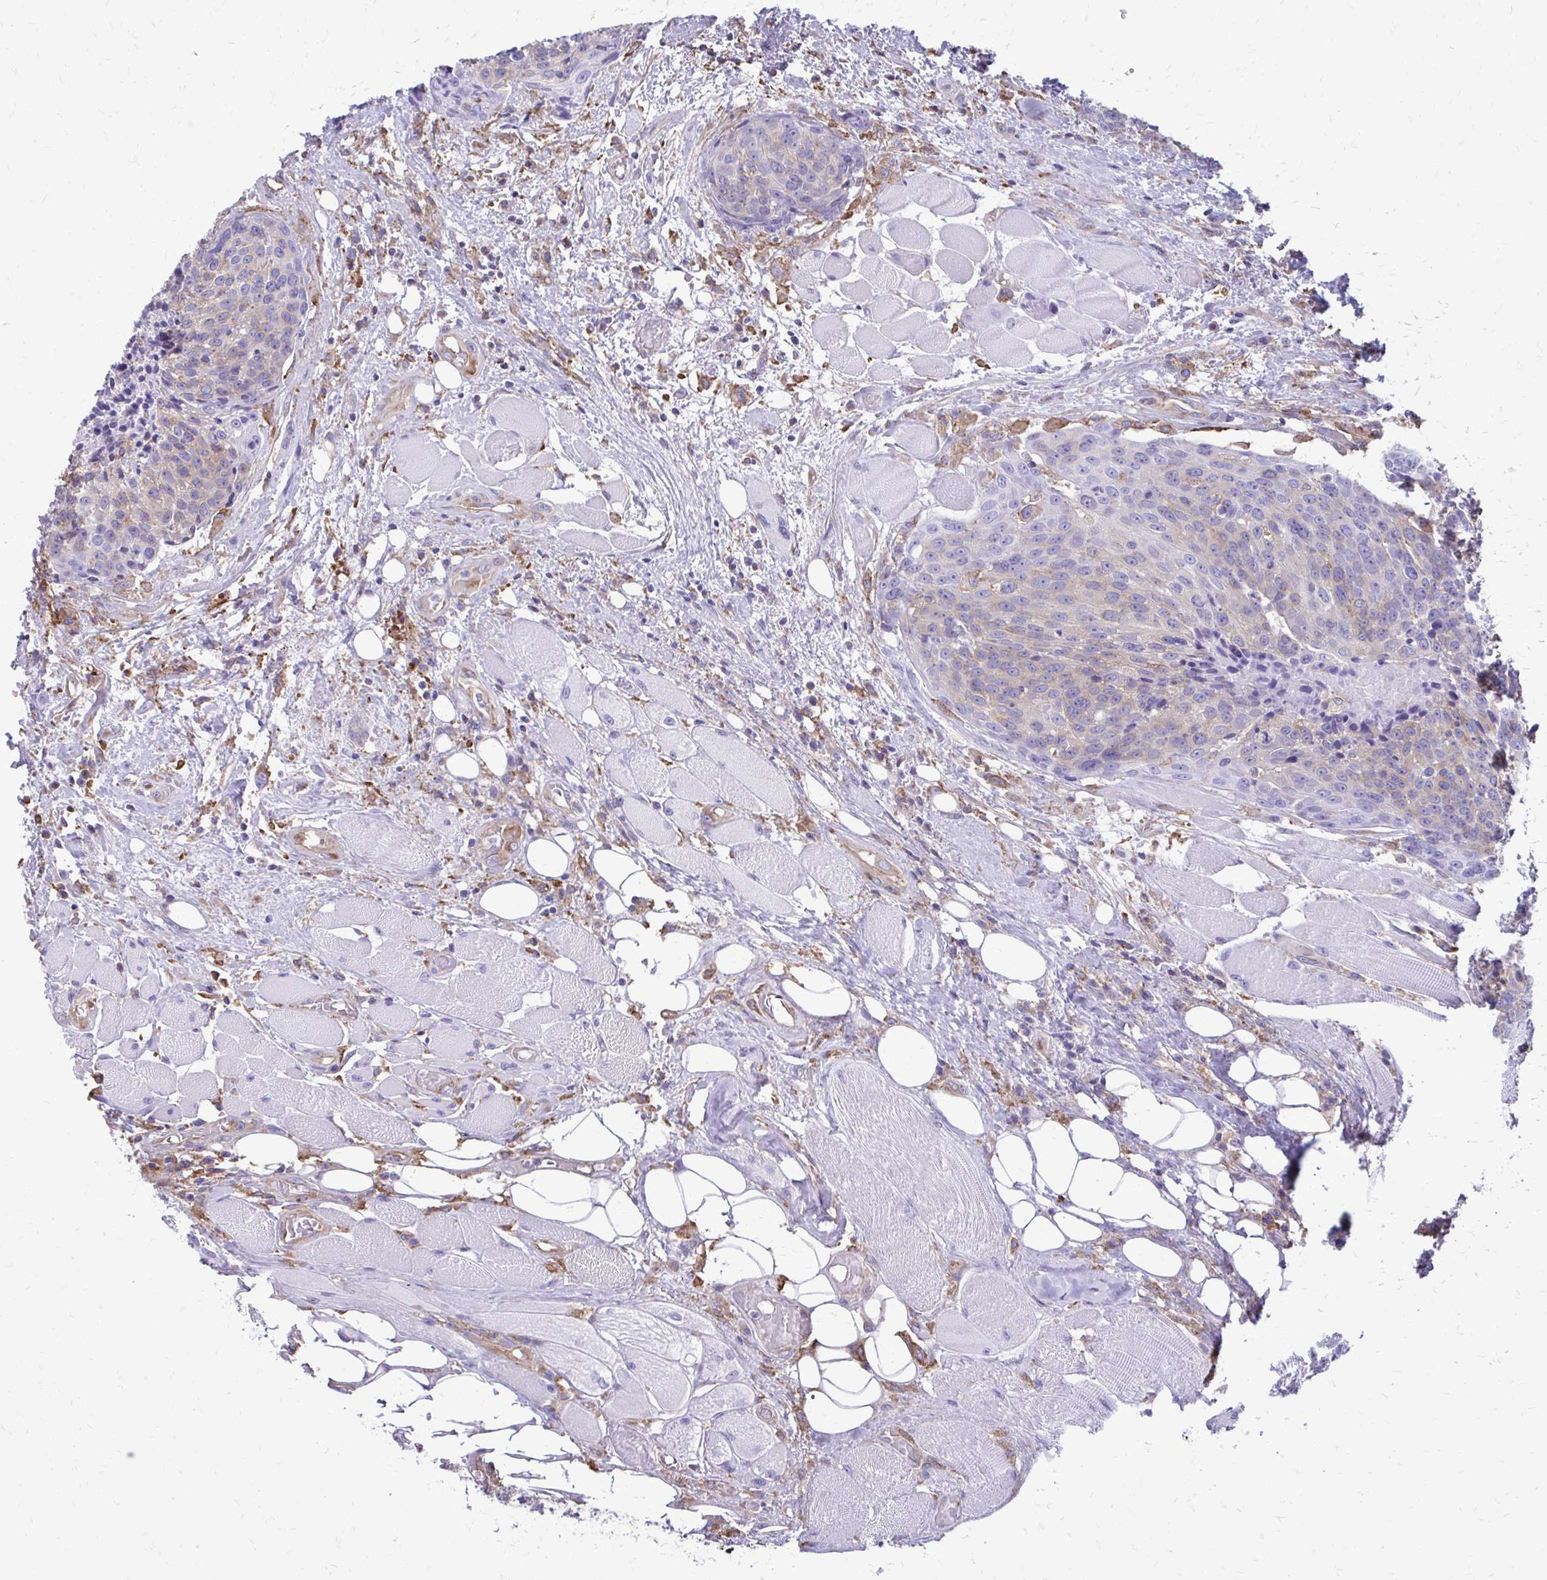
{"staining": {"intensity": "weak", "quantity": "<25%", "location": "cytoplasmic/membranous"}, "tissue": "head and neck cancer", "cell_type": "Tumor cells", "image_type": "cancer", "snomed": [{"axis": "morphology", "description": "Squamous cell carcinoma, NOS"}, {"axis": "topography", "description": "Oral tissue"}, {"axis": "topography", "description": "Head-Neck"}], "caption": "The image demonstrates no staining of tumor cells in squamous cell carcinoma (head and neck).", "gene": "CLTA", "patient": {"sex": "male", "age": 64}}